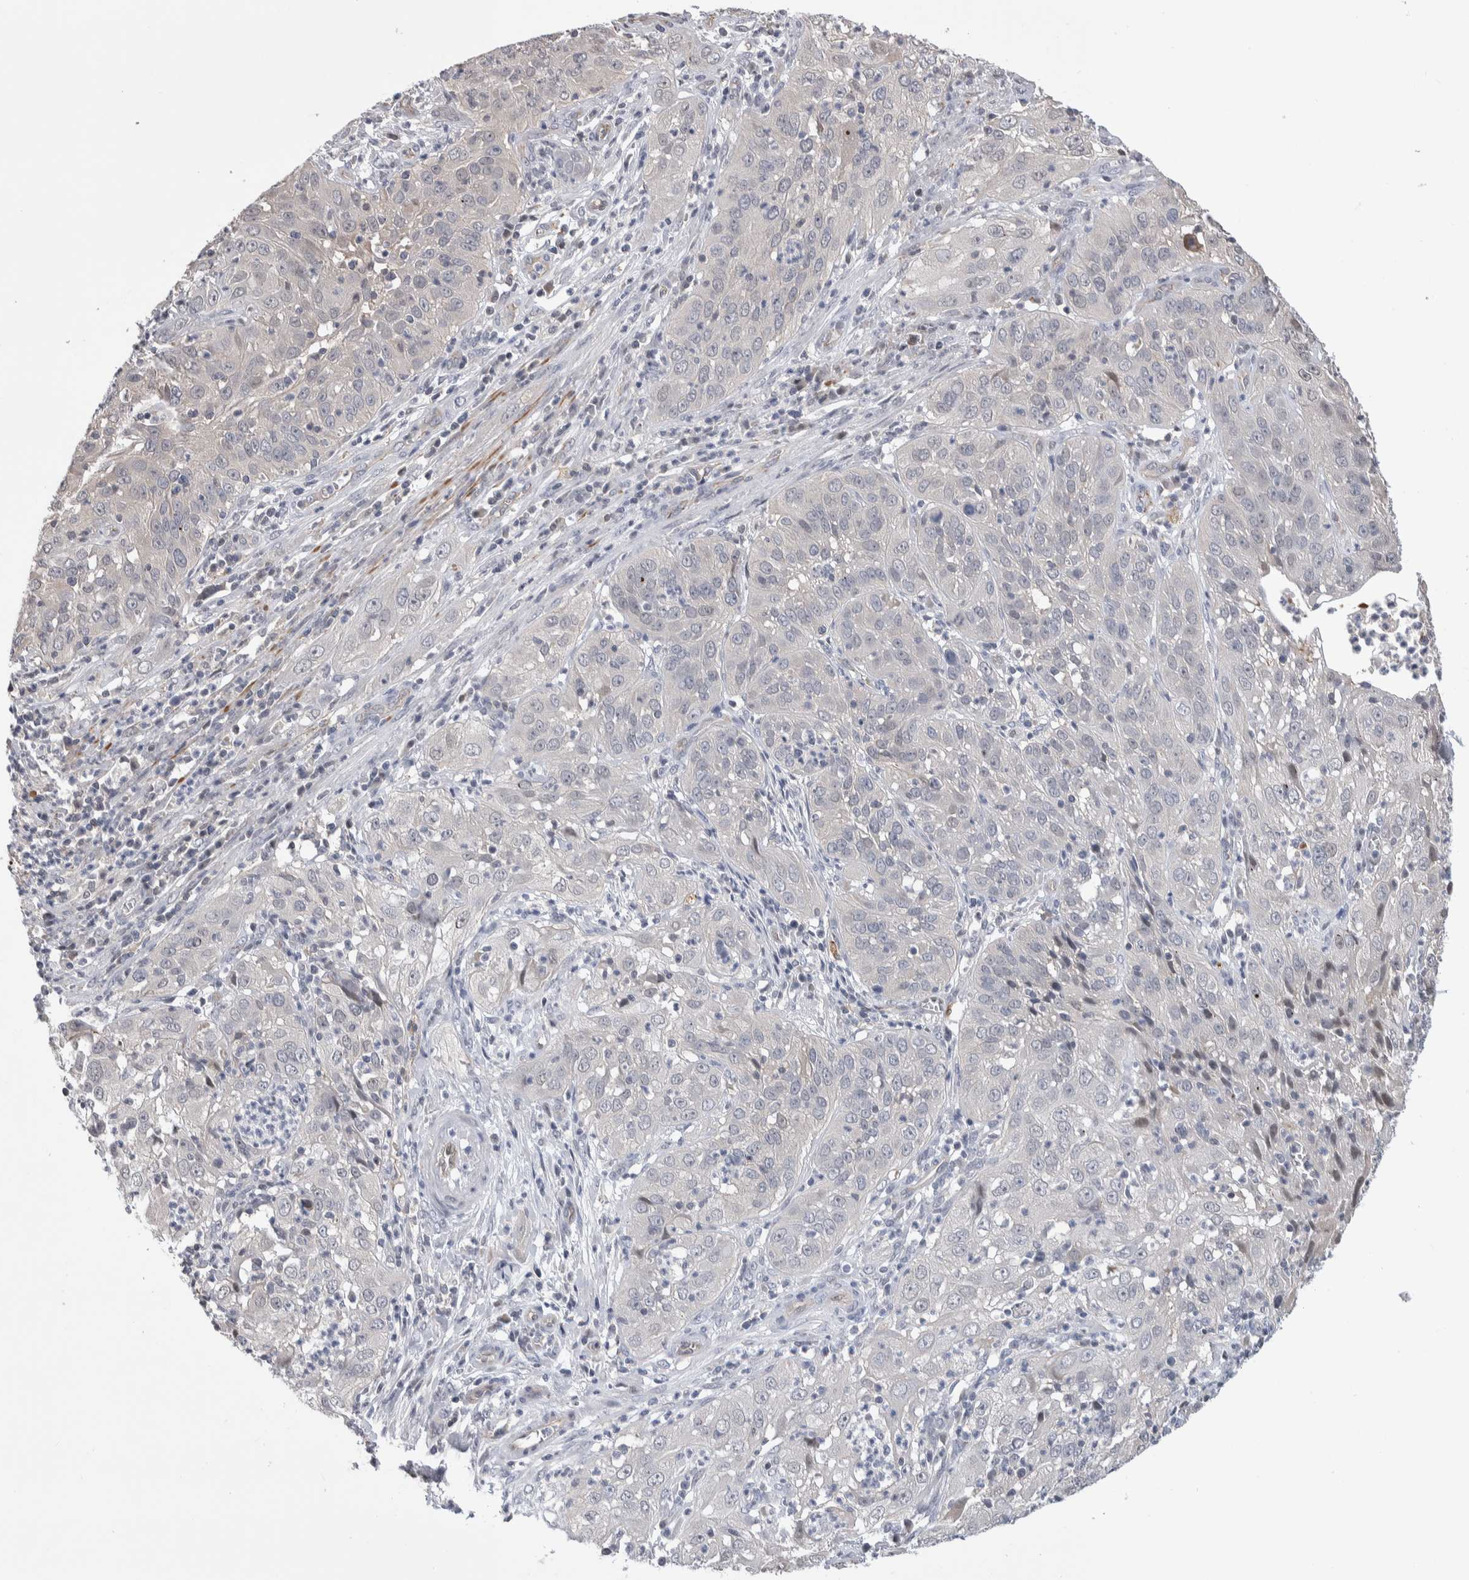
{"staining": {"intensity": "negative", "quantity": "none", "location": "none"}, "tissue": "cervical cancer", "cell_type": "Tumor cells", "image_type": "cancer", "snomed": [{"axis": "morphology", "description": "Squamous cell carcinoma, NOS"}, {"axis": "topography", "description": "Cervix"}], "caption": "Image shows no protein staining in tumor cells of cervical squamous cell carcinoma tissue.", "gene": "ZBTB49", "patient": {"sex": "female", "age": 32}}